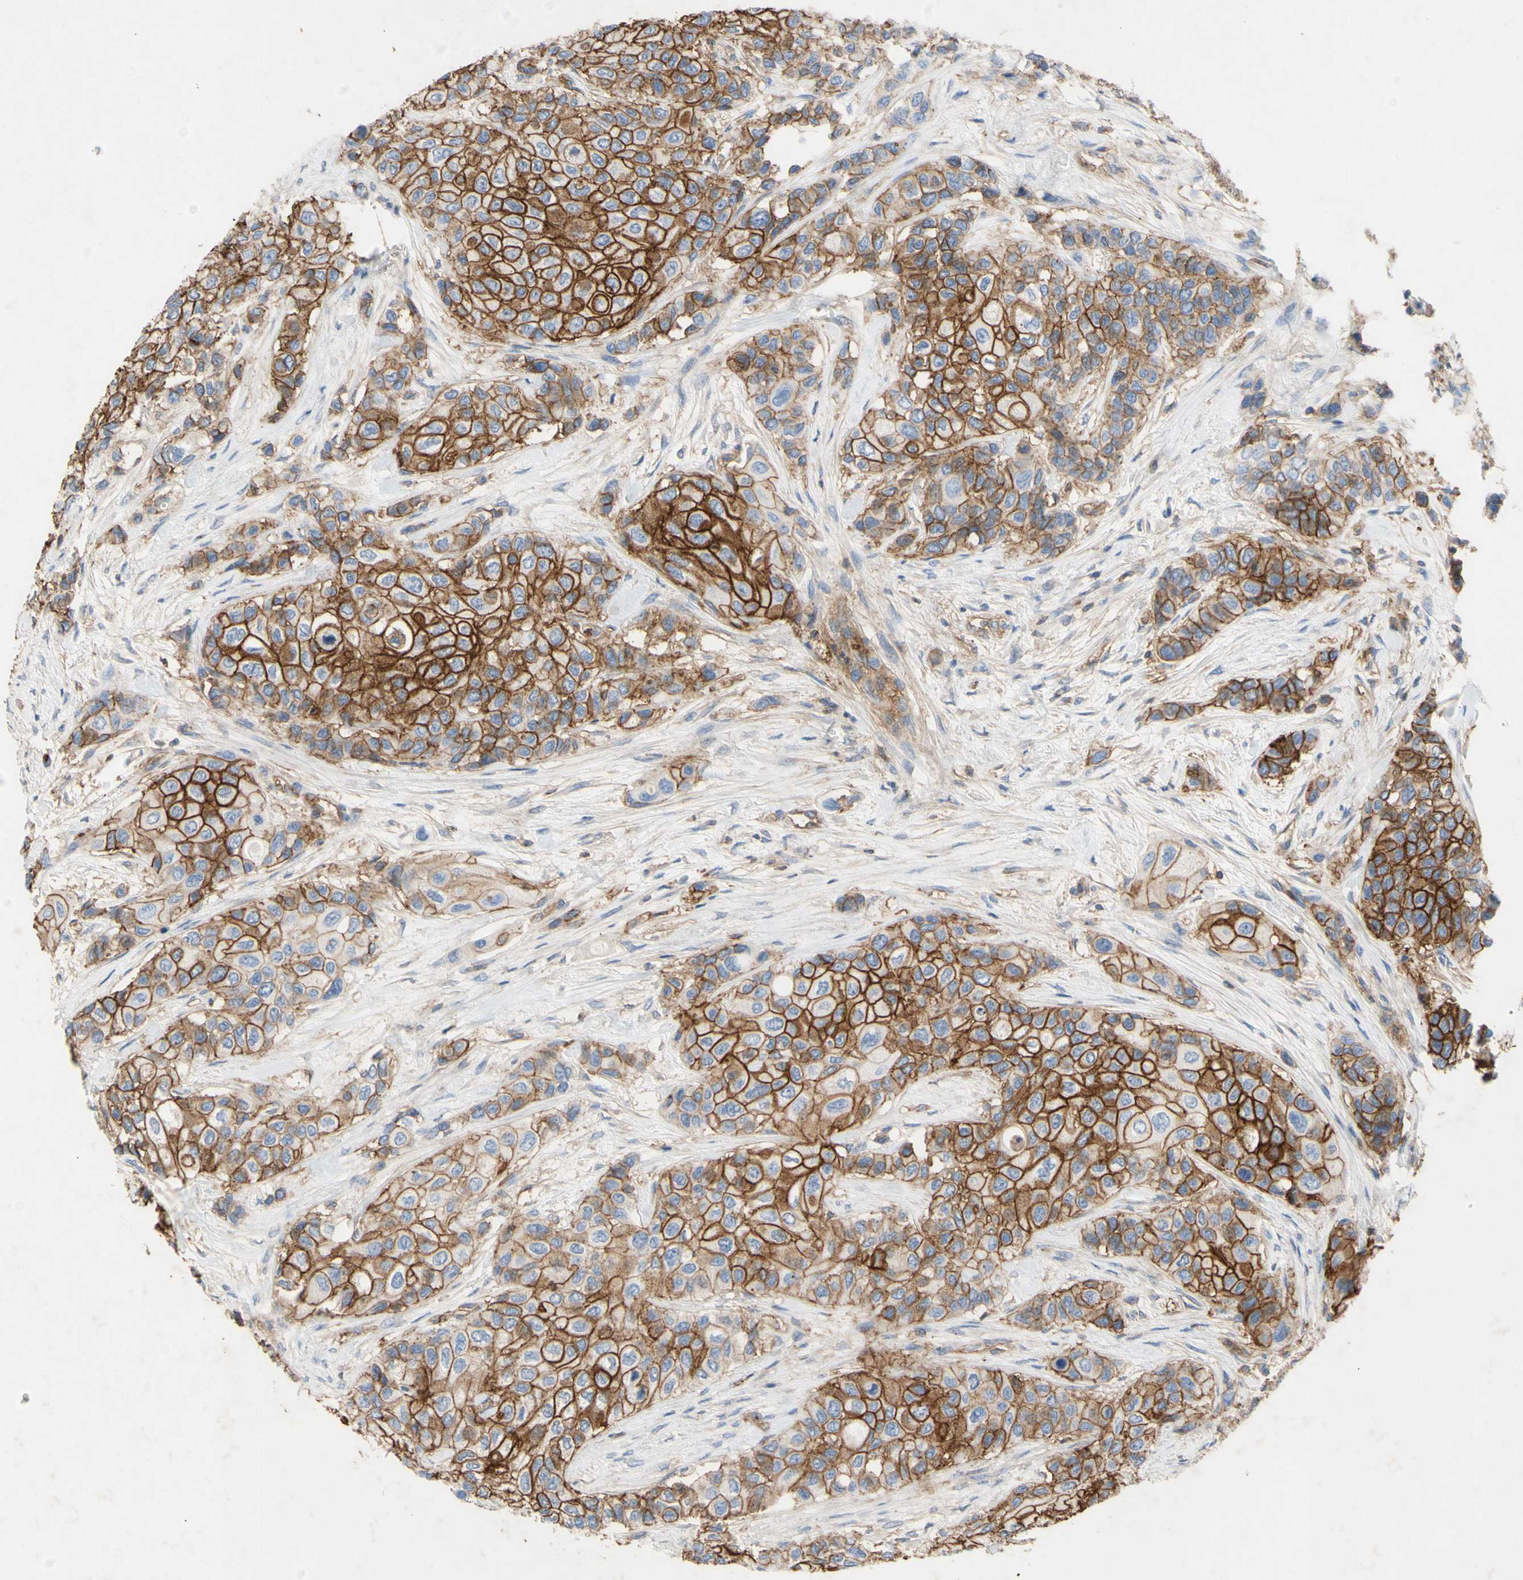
{"staining": {"intensity": "strong", "quantity": ">75%", "location": "cytoplasmic/membranous"}, "tissue": "urothelial cancer", "cell_type": "Tumor cells", "image_type": "cancer", "snomed": [{"axis": "morphology", "description": "Urothelial carcinoma, High grade"}, {"axis": "topography", "description": "Urinary bladder"}], "caption": "Human high-grade urothelial carcinoma stained with a protein marker exhibits strong staining in tumor cells.", "gene": "ATP2A3", "patient": {"sex": "female", "age": 56}}